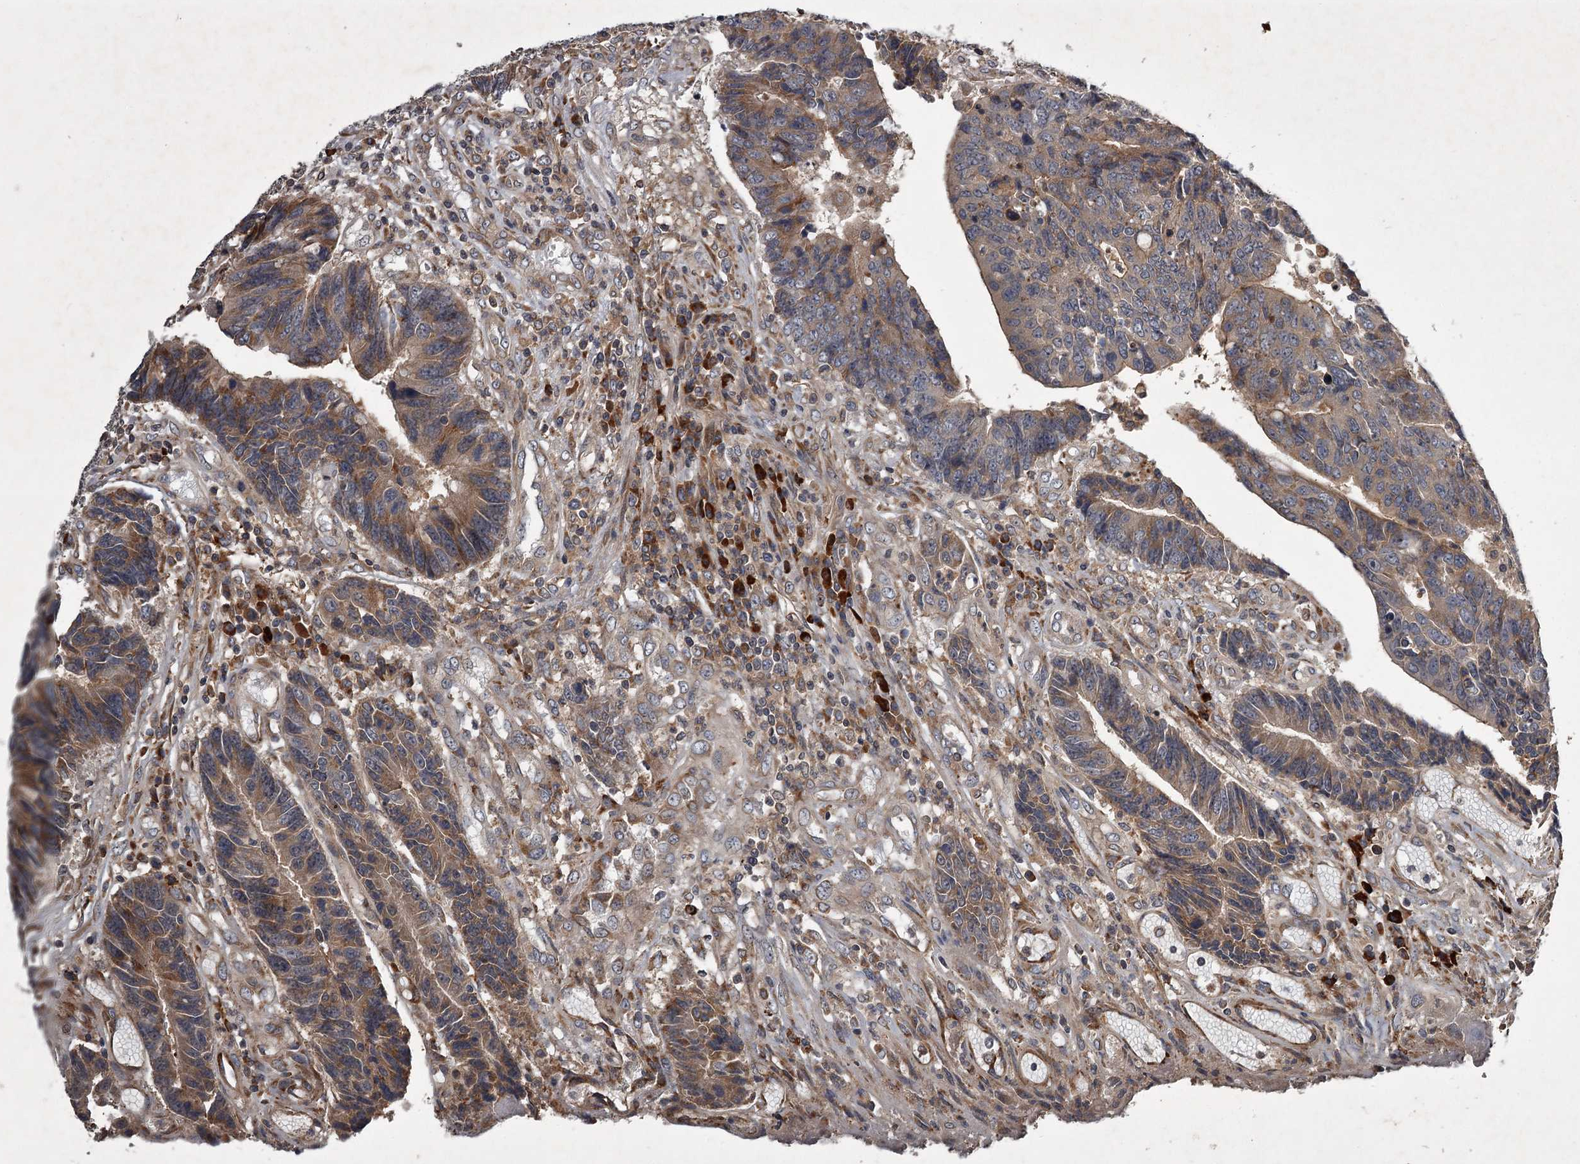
{"staining": {"intensity": "moderate", "quantity": ">75%", "location": "cytoplasmic/membranous"}, "tissue": "colorectal cancer", "cell_type": "Tumor cells", "image_type": "cancer", "snomed": [{"axis": "morphology", "description": "Adenocarcinoma, NOS"}, {"axis": "topography", "description": "Rectum"}], "caption": "This histopathology image displays immunohistochemistry (IHC) staining of human adenocarcinoma (colorectal), with medium moderate cytoplasmic/membranous staining in about >75% of tumor cells.", "gene": "UNC93B1", "patient": {"sex": "male", "age": 84}}